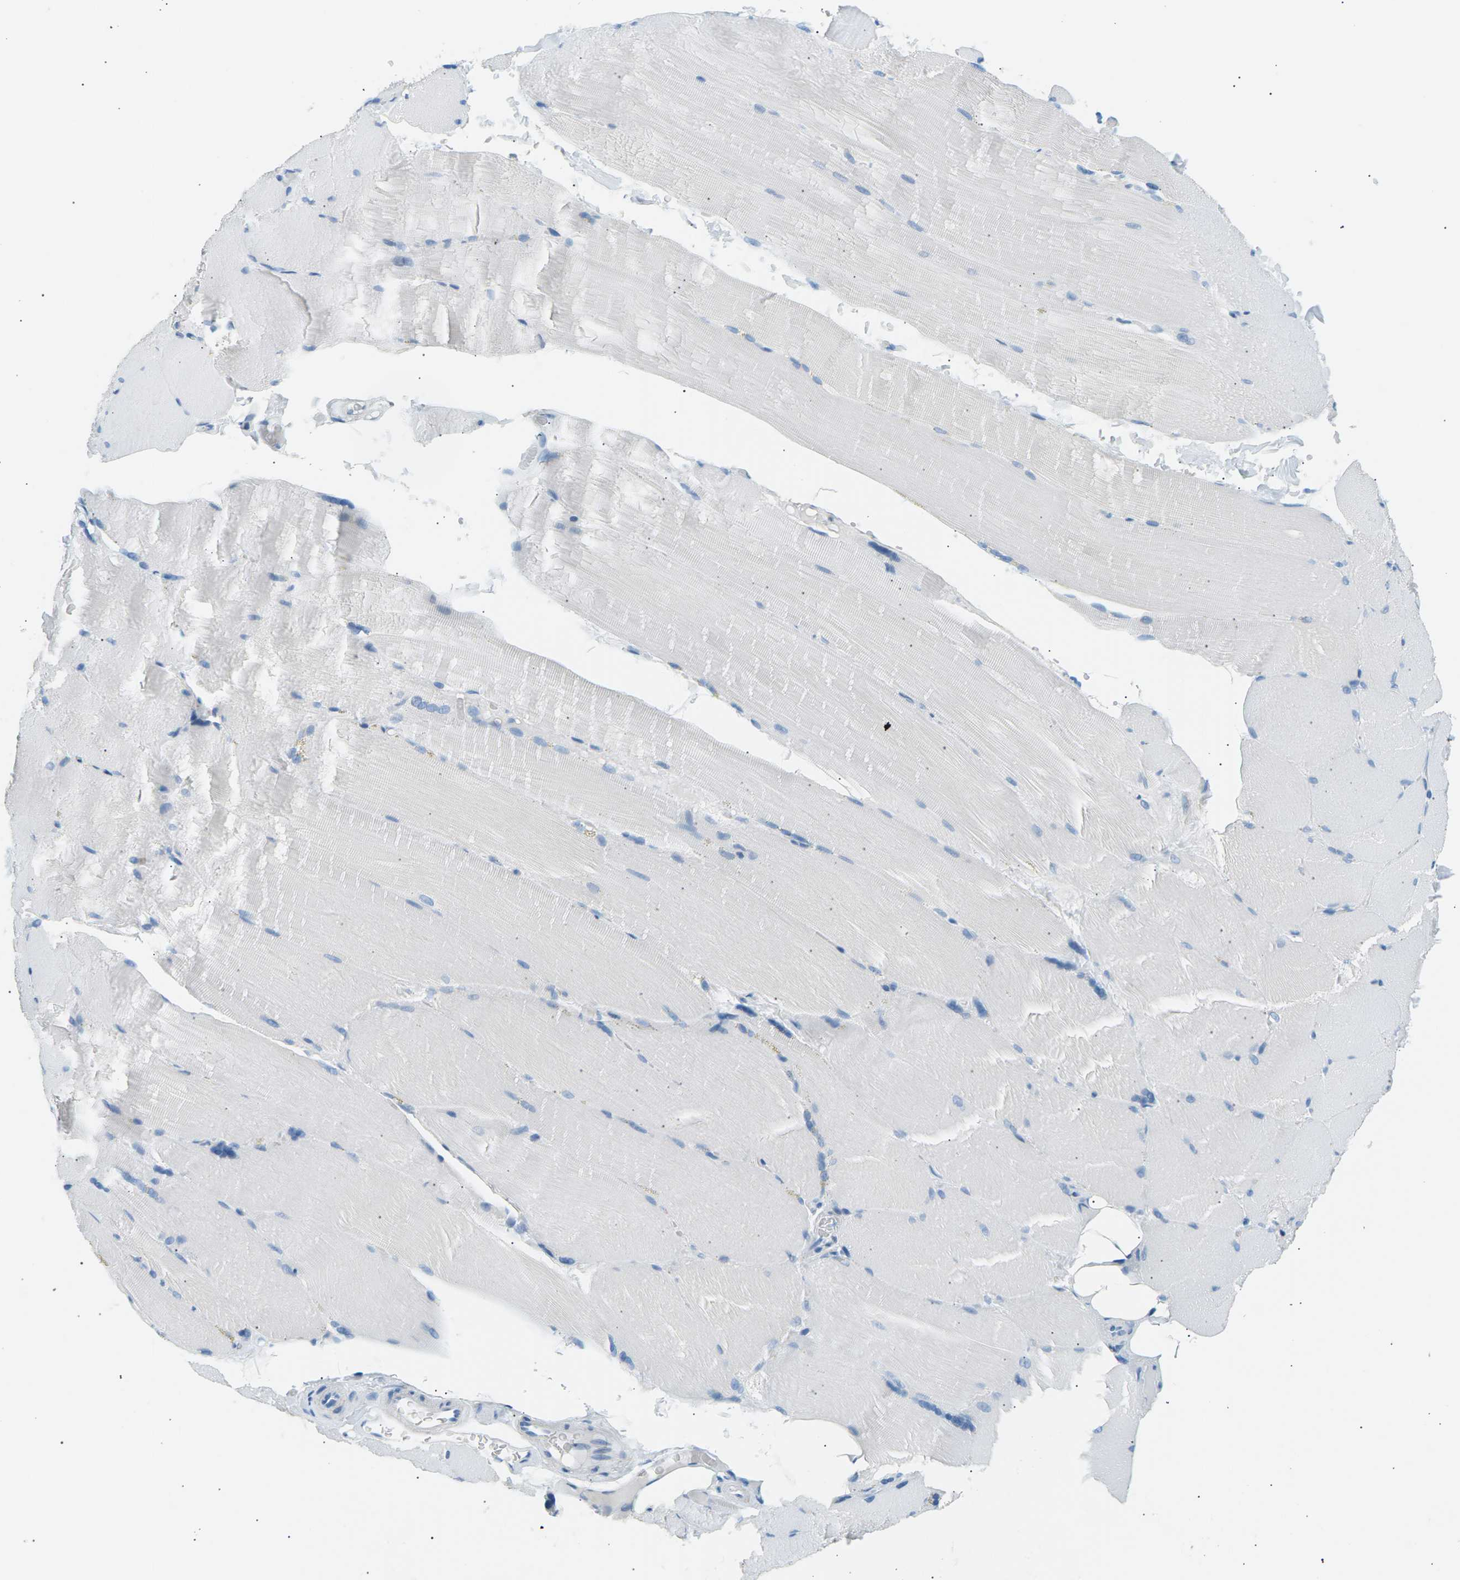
{"staining": {"intensity": "negative", "quantity": "none", "location": "none"}, "tissue": "skeletal muscle", "cell_type": "Myocytes", "image_type": "normal", "snomed": [{"axis": "morphology", "description": "Normal tissue, NOS"}, {"axis": "topography", "description": "Skin"}, {"axis": "topography", "description": "Skeletal muscle"}], "caption": "Myocytes are negative for brown protein staining in unremarkable skeletal muscle. The staining was performed using DAB to visualize the protein expression in brown, while the nuclei were stained in blue with hematoxylin (Magnification: 20x).", "gene": "SEPTIN5", "patient": {"sex": "male", "age": 83}}